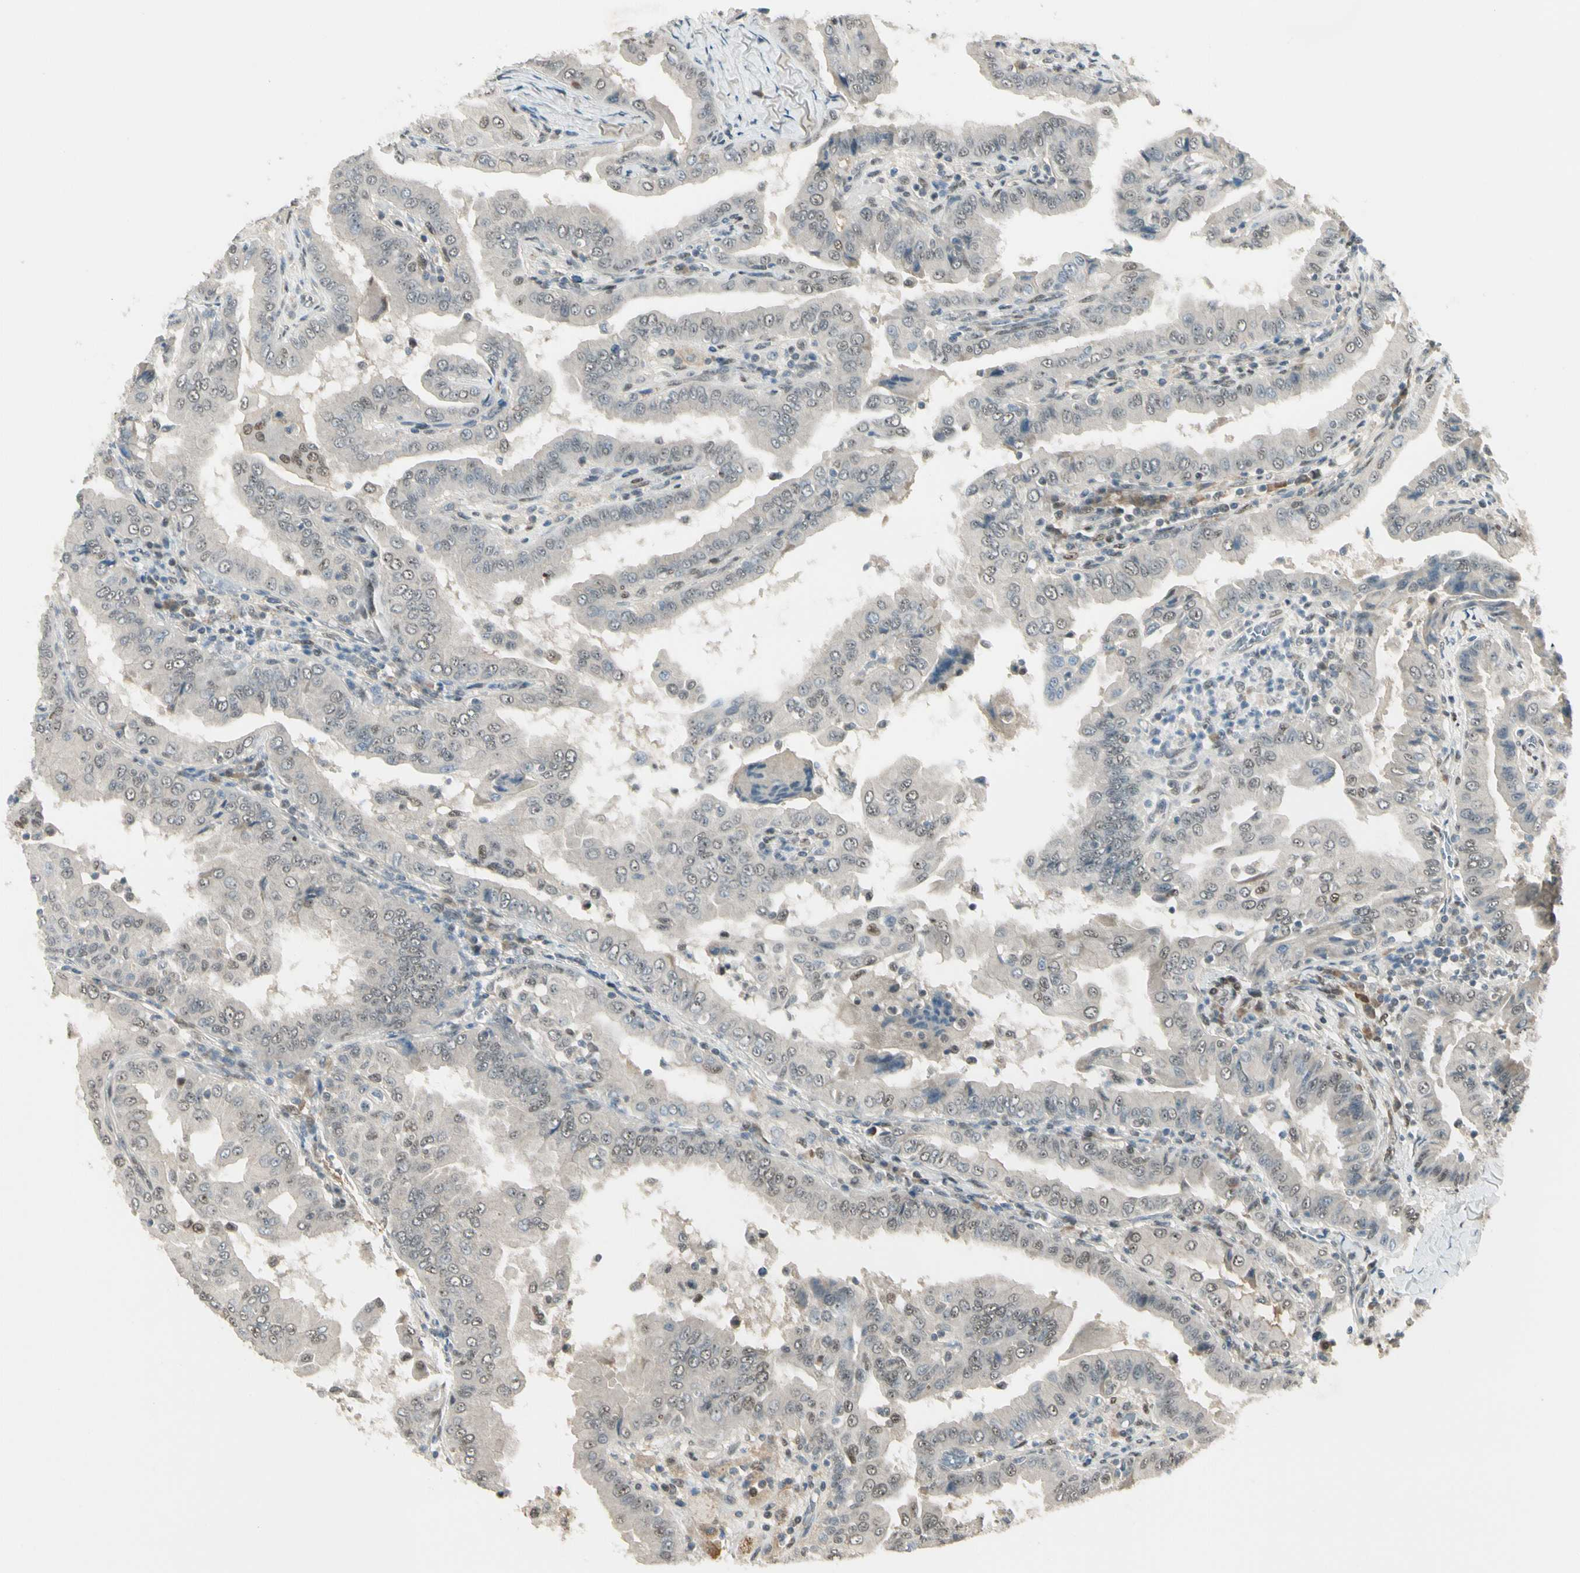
{"staining": {"intensity": "weak", "quantity": "25%-75%", "location": "nuclear"}, "tissue": "thyroid cancer", "cell_type": "Tumor cells", "image_type": "cancer", "snomed": [{"axis": "morphology", "description": "Papillary adenocarcinoma, NOS"}, {"axis": "topography", "description": "Thyroid gland"}], "caption": "Brown immunohistochemical staining in papillary adenocarcinoma (thyroid) shows weak nuclear expression in about 25%-75% of tumor cells.", "gene": "GTF3A", "patient": {"sex": "male", "age": 33}}